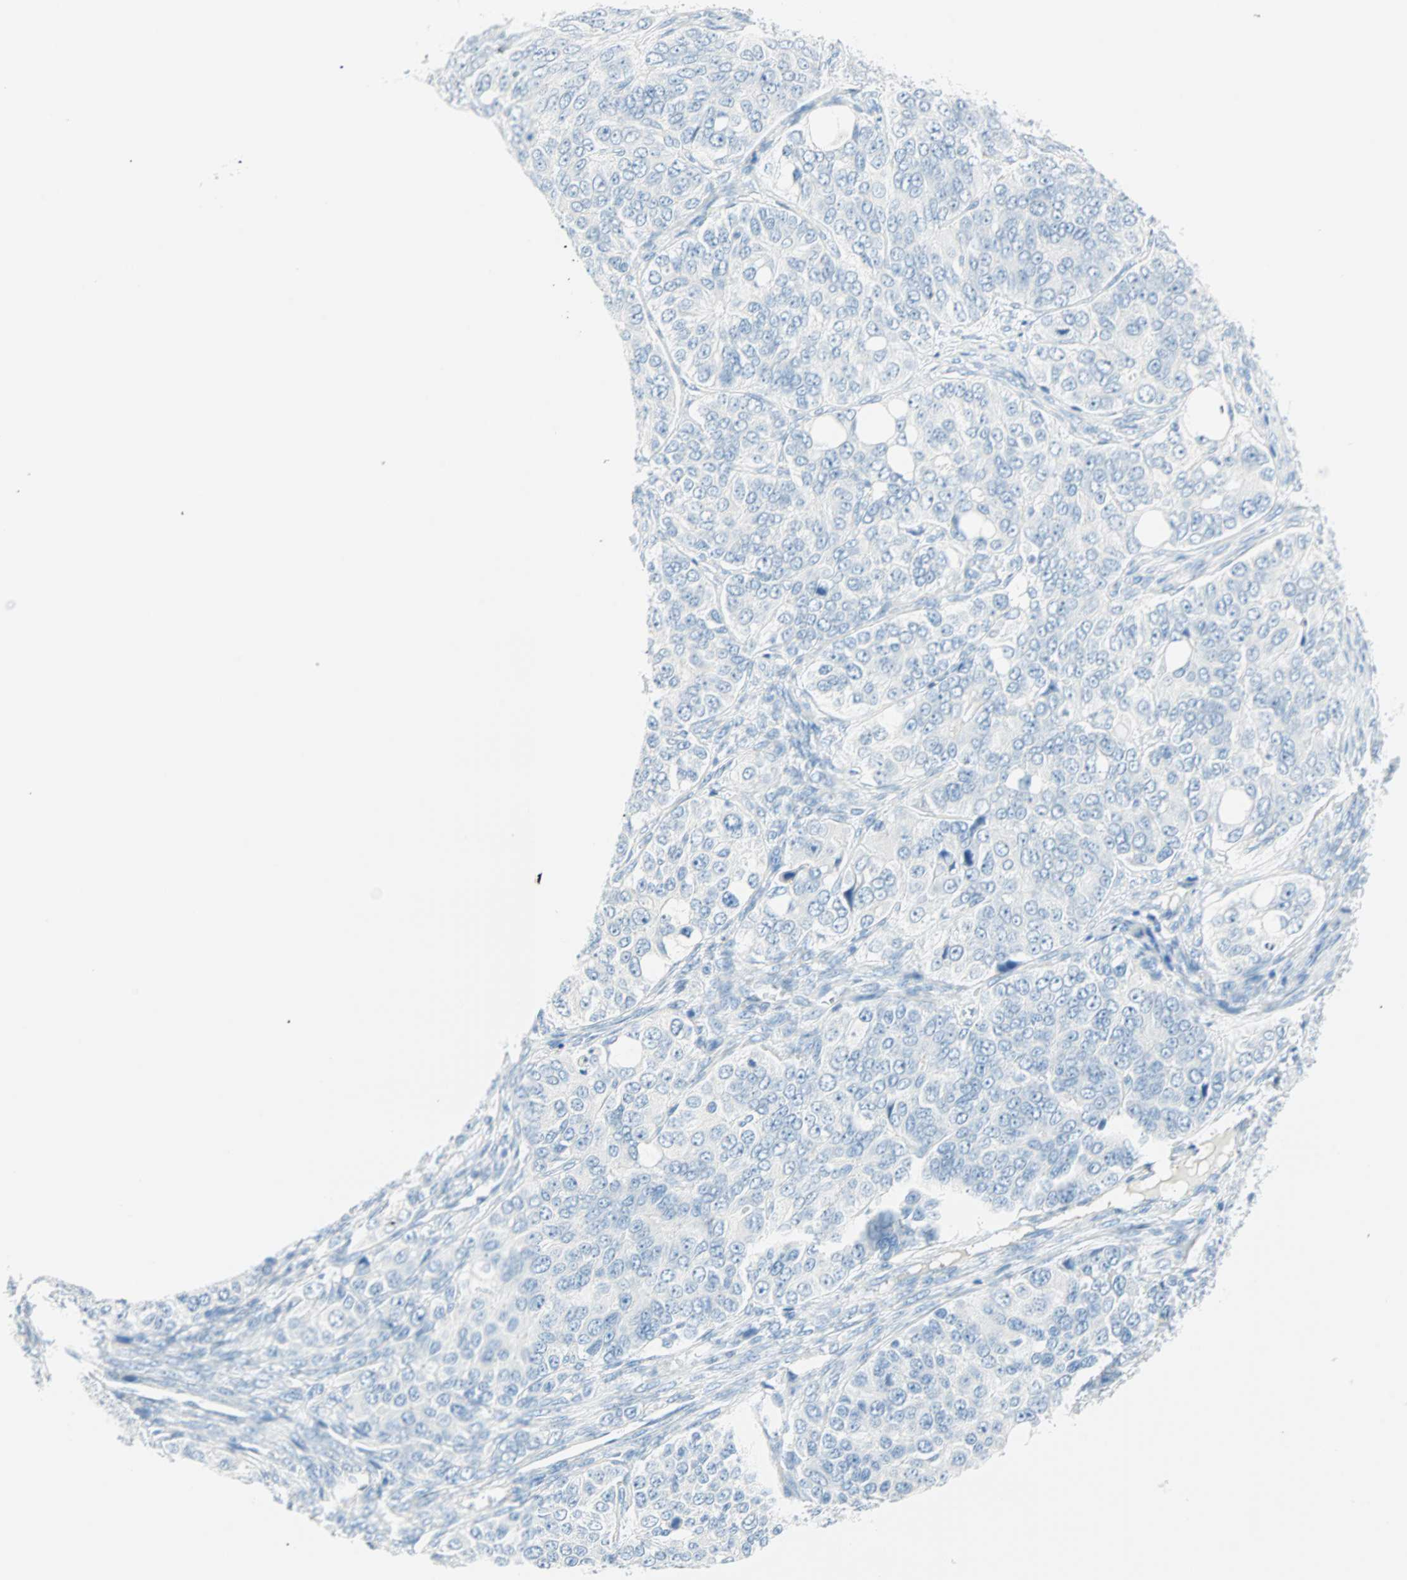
{"staining": {"intensity": "negative", "quantity": "none", "location": "none"}, "tissue": "ovarian cancer", "cell_type": "Tumor cells", "image_type": "cancer", "snomed": [{"axis": "morphology", "description": "Carcinoma, endometroid"}, {"axis": "topography", "description": "Ovary"}], "caption": "Immunohistochemistry micrograph of neoplastic tissue: human ovarian endometroid carcinoma stained with DAB reveals no significant protein expression in tumor cells.", "gene": "NES", "patient": {"sex": "female", "age": 51}}